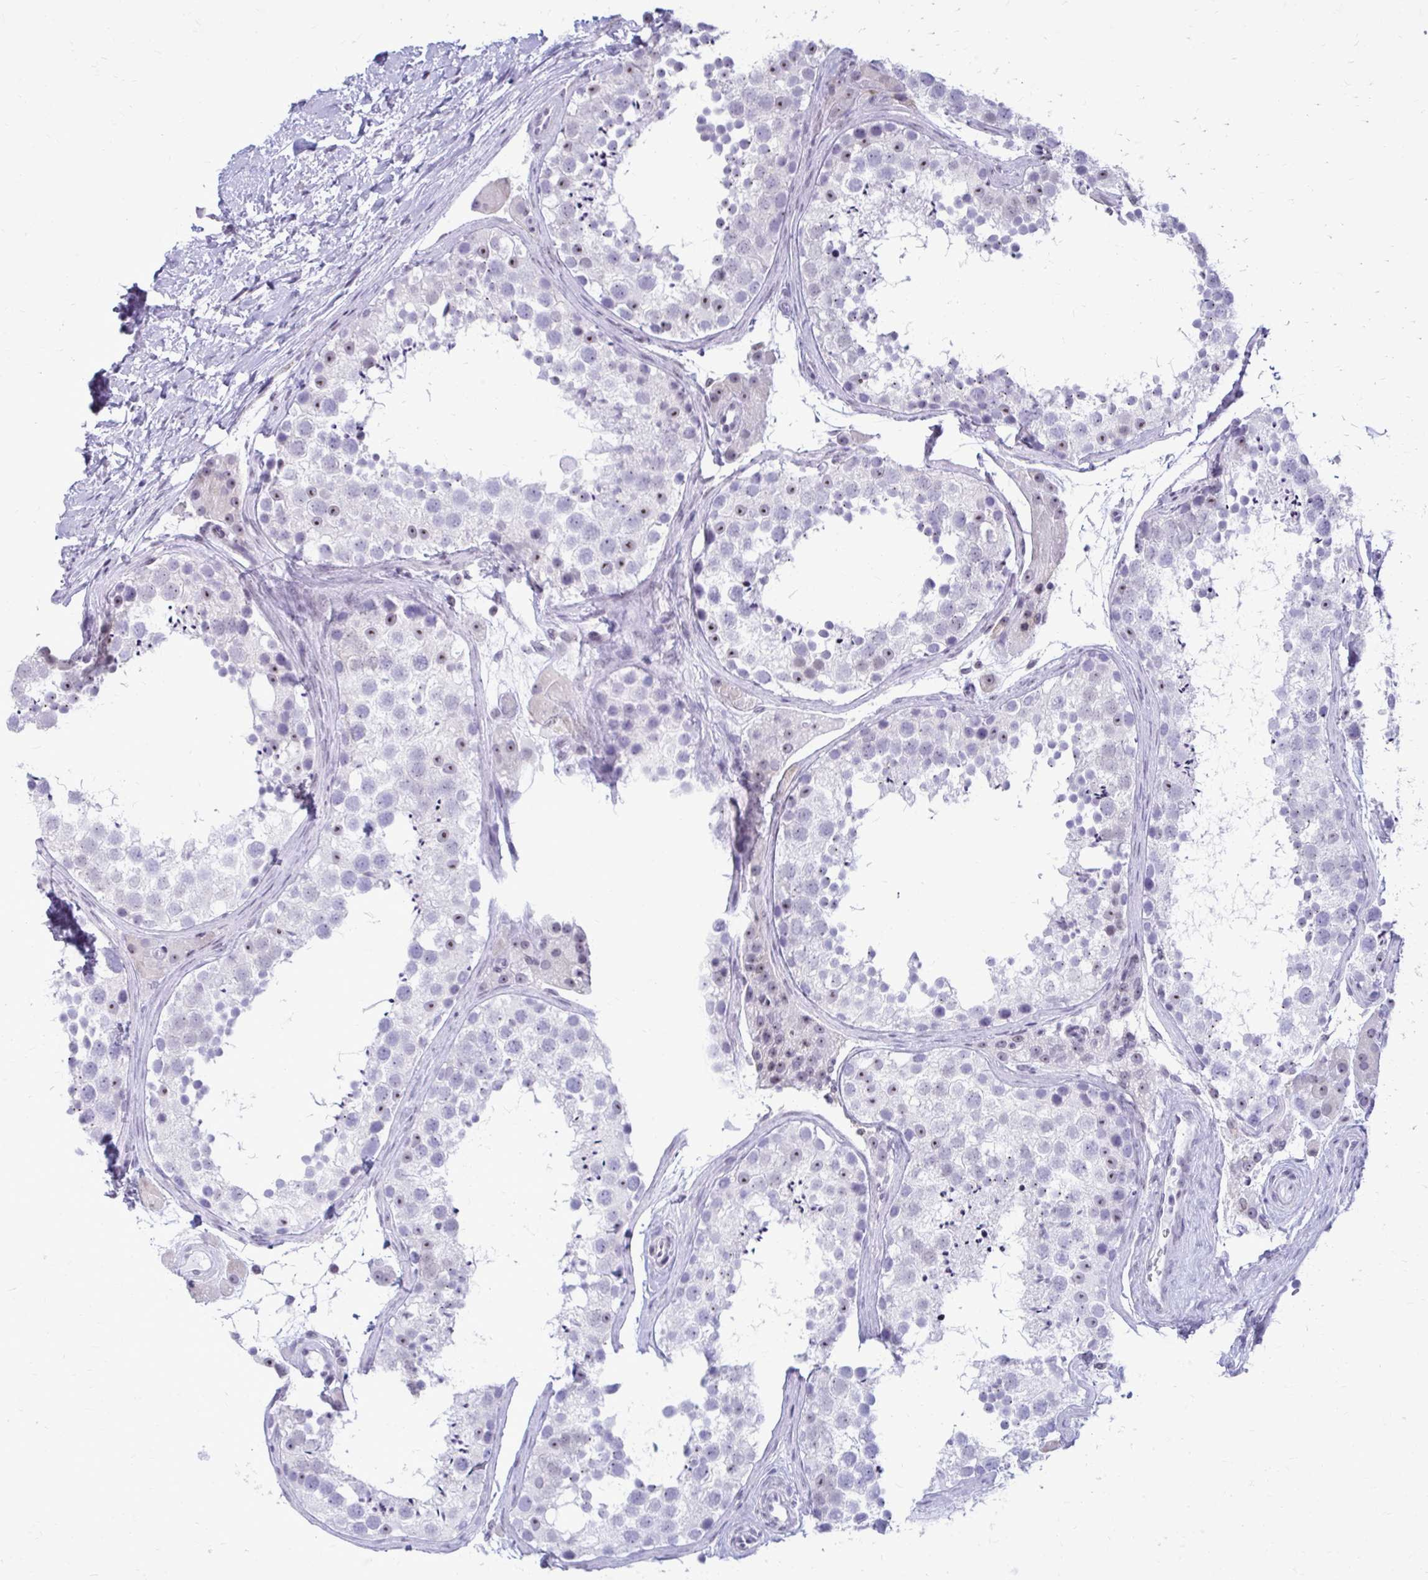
{"staining": {"intensity": "weak", "quantity": "<25%", "location": "nuclear"}, "tissue": "testis", "cell_type": "Cells in seminiferous ducts", "image_type": "normal", "snomed": [{"axis": "morphology", "description": "Normal tissue, NOS"}, {"axis": "topography", "description": "Testis"}], "caption": "Testis stained for a protein using immunohistochemistry demonstrates no expression cells in seminiferous ducts.", "gene": "PROSER1", "patient": {"sex": "male", "age": 41}}